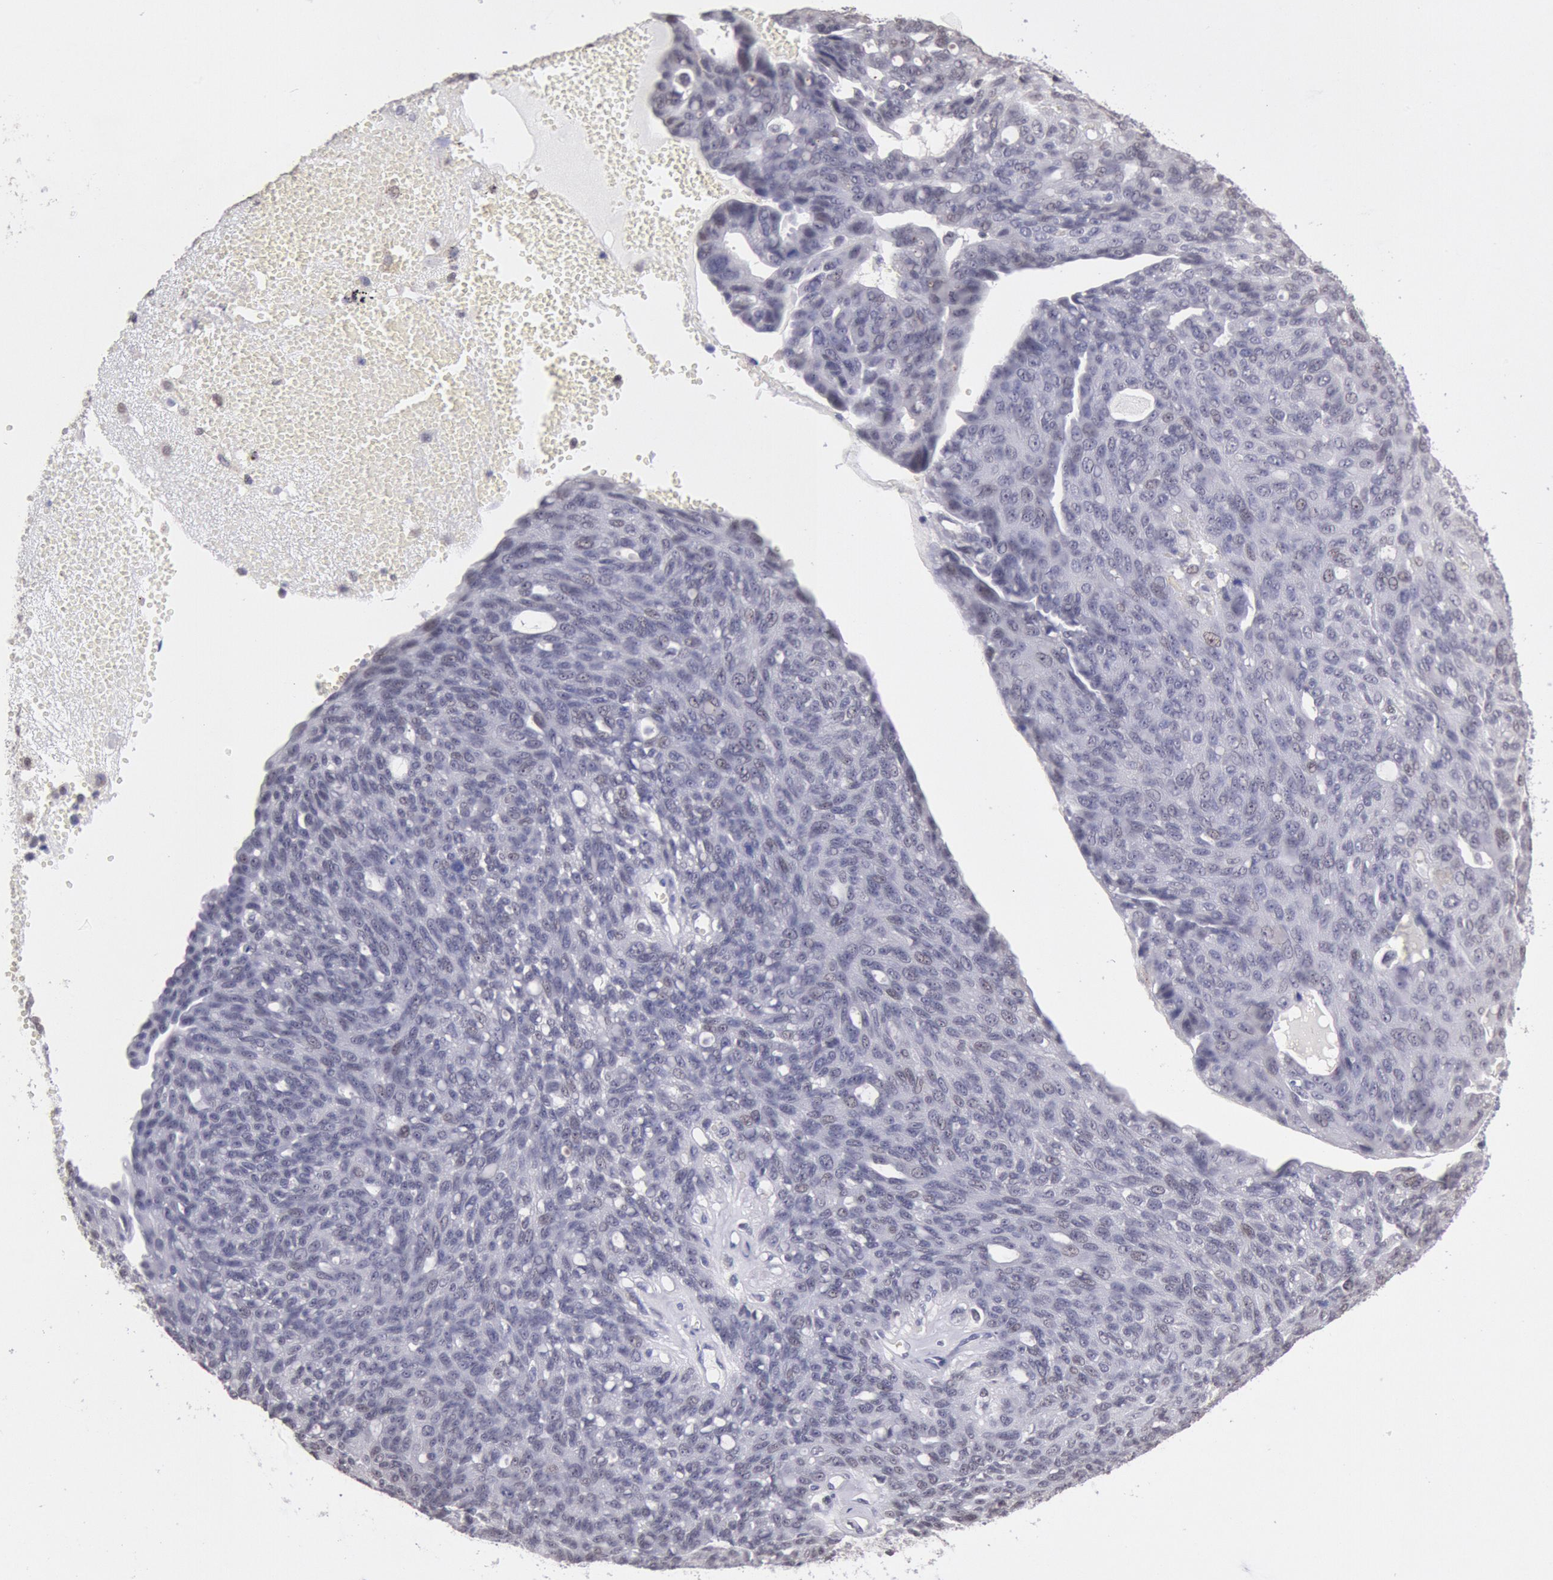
{"staining": {"intensity": "negative", "quantity": "none", "location": "none"}, "tissue": "ovarian cancer", "cell_type": "Tumor cells", "image_type": "cancer", "snomed": [{"axis": "morphology", "description": "Carcinoma, endometroid"}, {"axis": "topography", "description": "Ovary"}], "caption": "IHC photomicrograph of neoplastic tissue: human endometroid carcinoma (ovarian) stained with DAB demonstrates no significant protein staining in tumor cells. (DAB (3,3'-diaminobenzidine) IHC with hematoxylin counter stain).", "gene": "MYH7", "patient": {"sex": "female", "age": 60}}